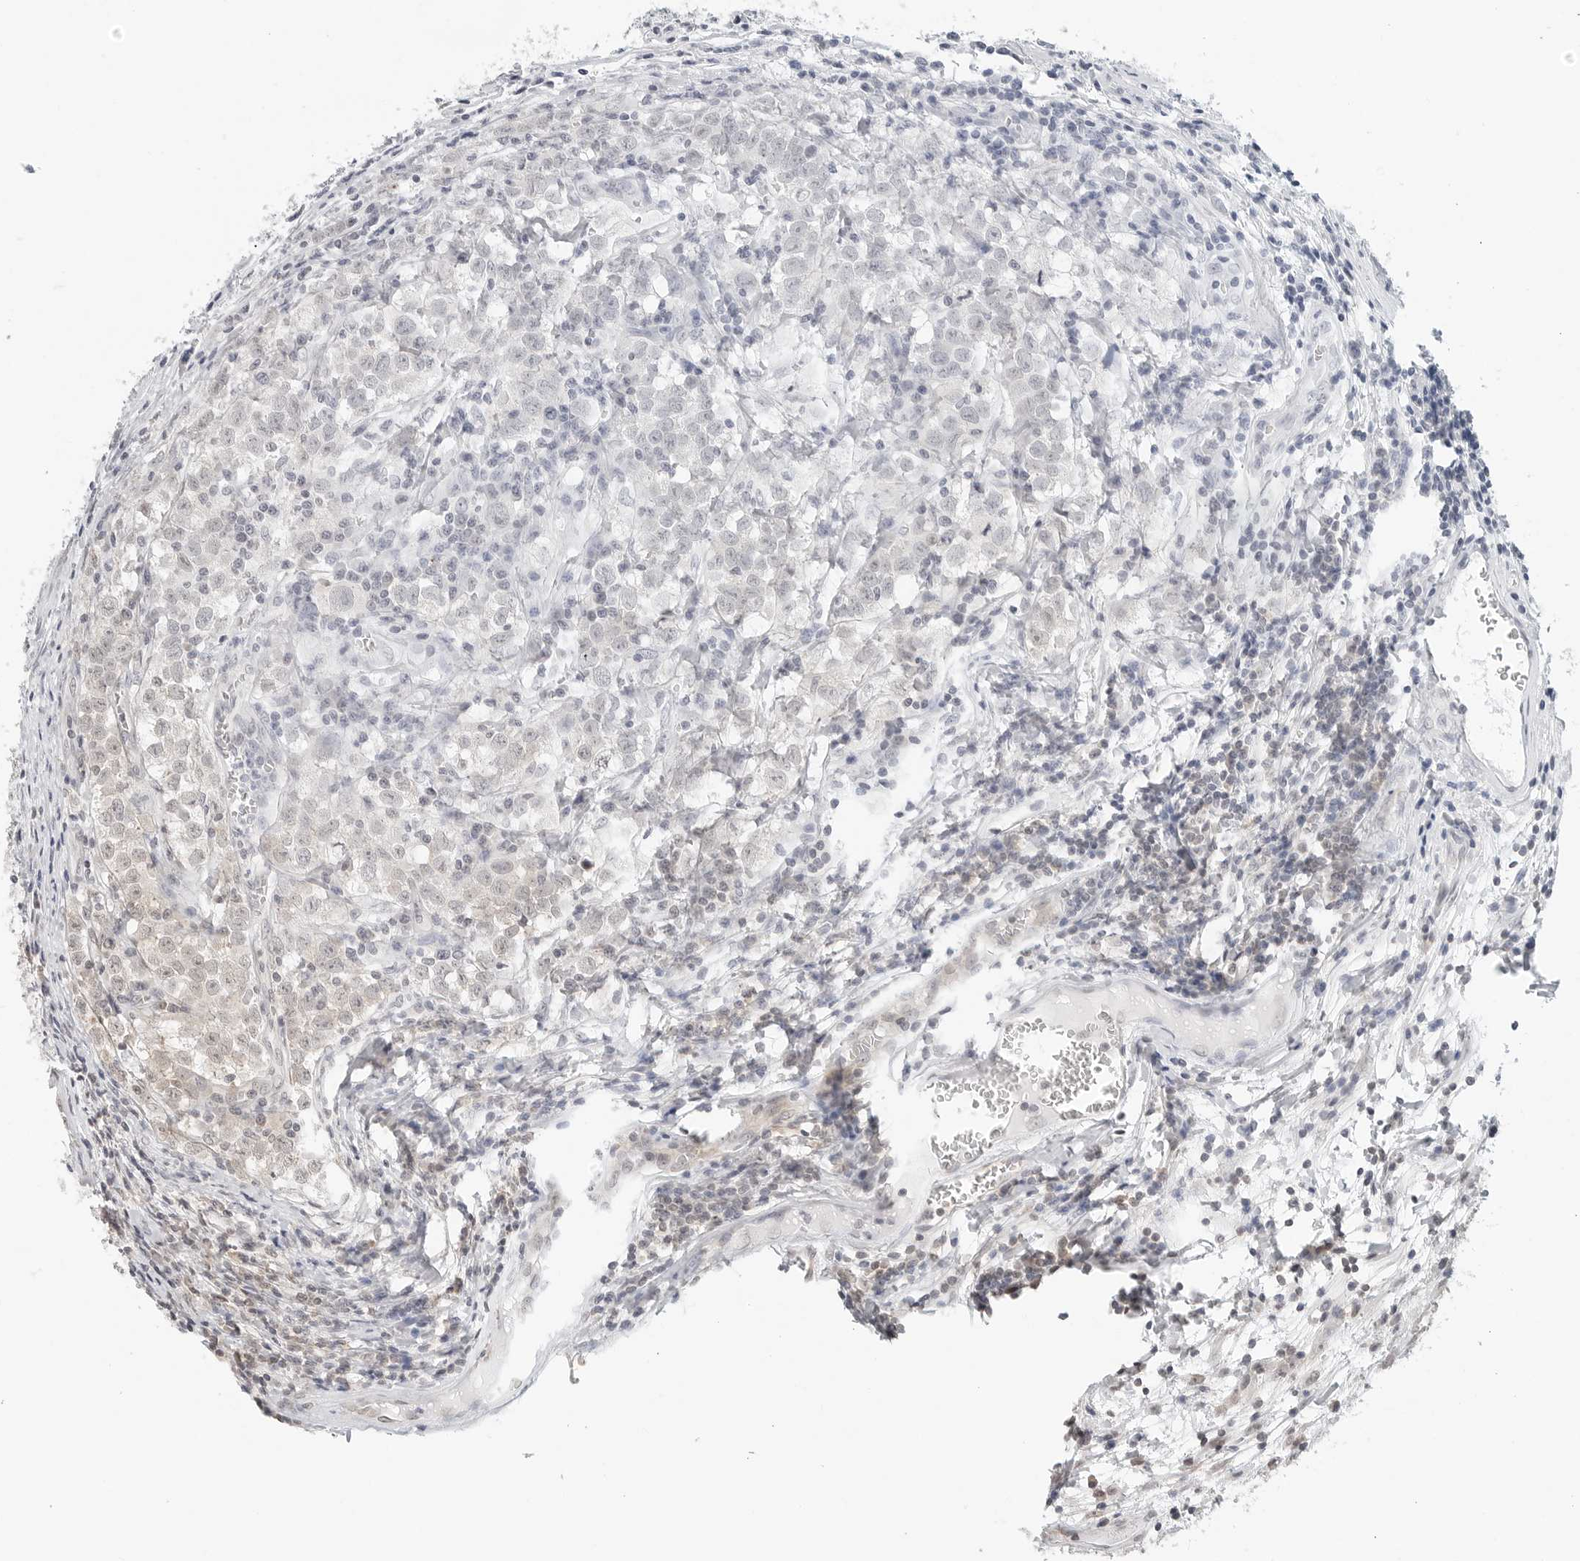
{"staining": {"intensity": "negative", "quantity": "none", "location": "none"}, "tissue": "testis cancer", "cell_type": "Tumor cells", "image_type": "cancer", "snomed": [{"axis": "morphology", "description": "Seminoma, NOS"}, {"axis": "morphology", "description": "Carcinoma, Embryonal, NOS"}, {"axis": "topography", "description": "Testis"}], "caption": "Tumor cells show no significant protein staining in testis cancer.", "gene": "METAP1", "patient": {"sex": "male", "age": 43}}